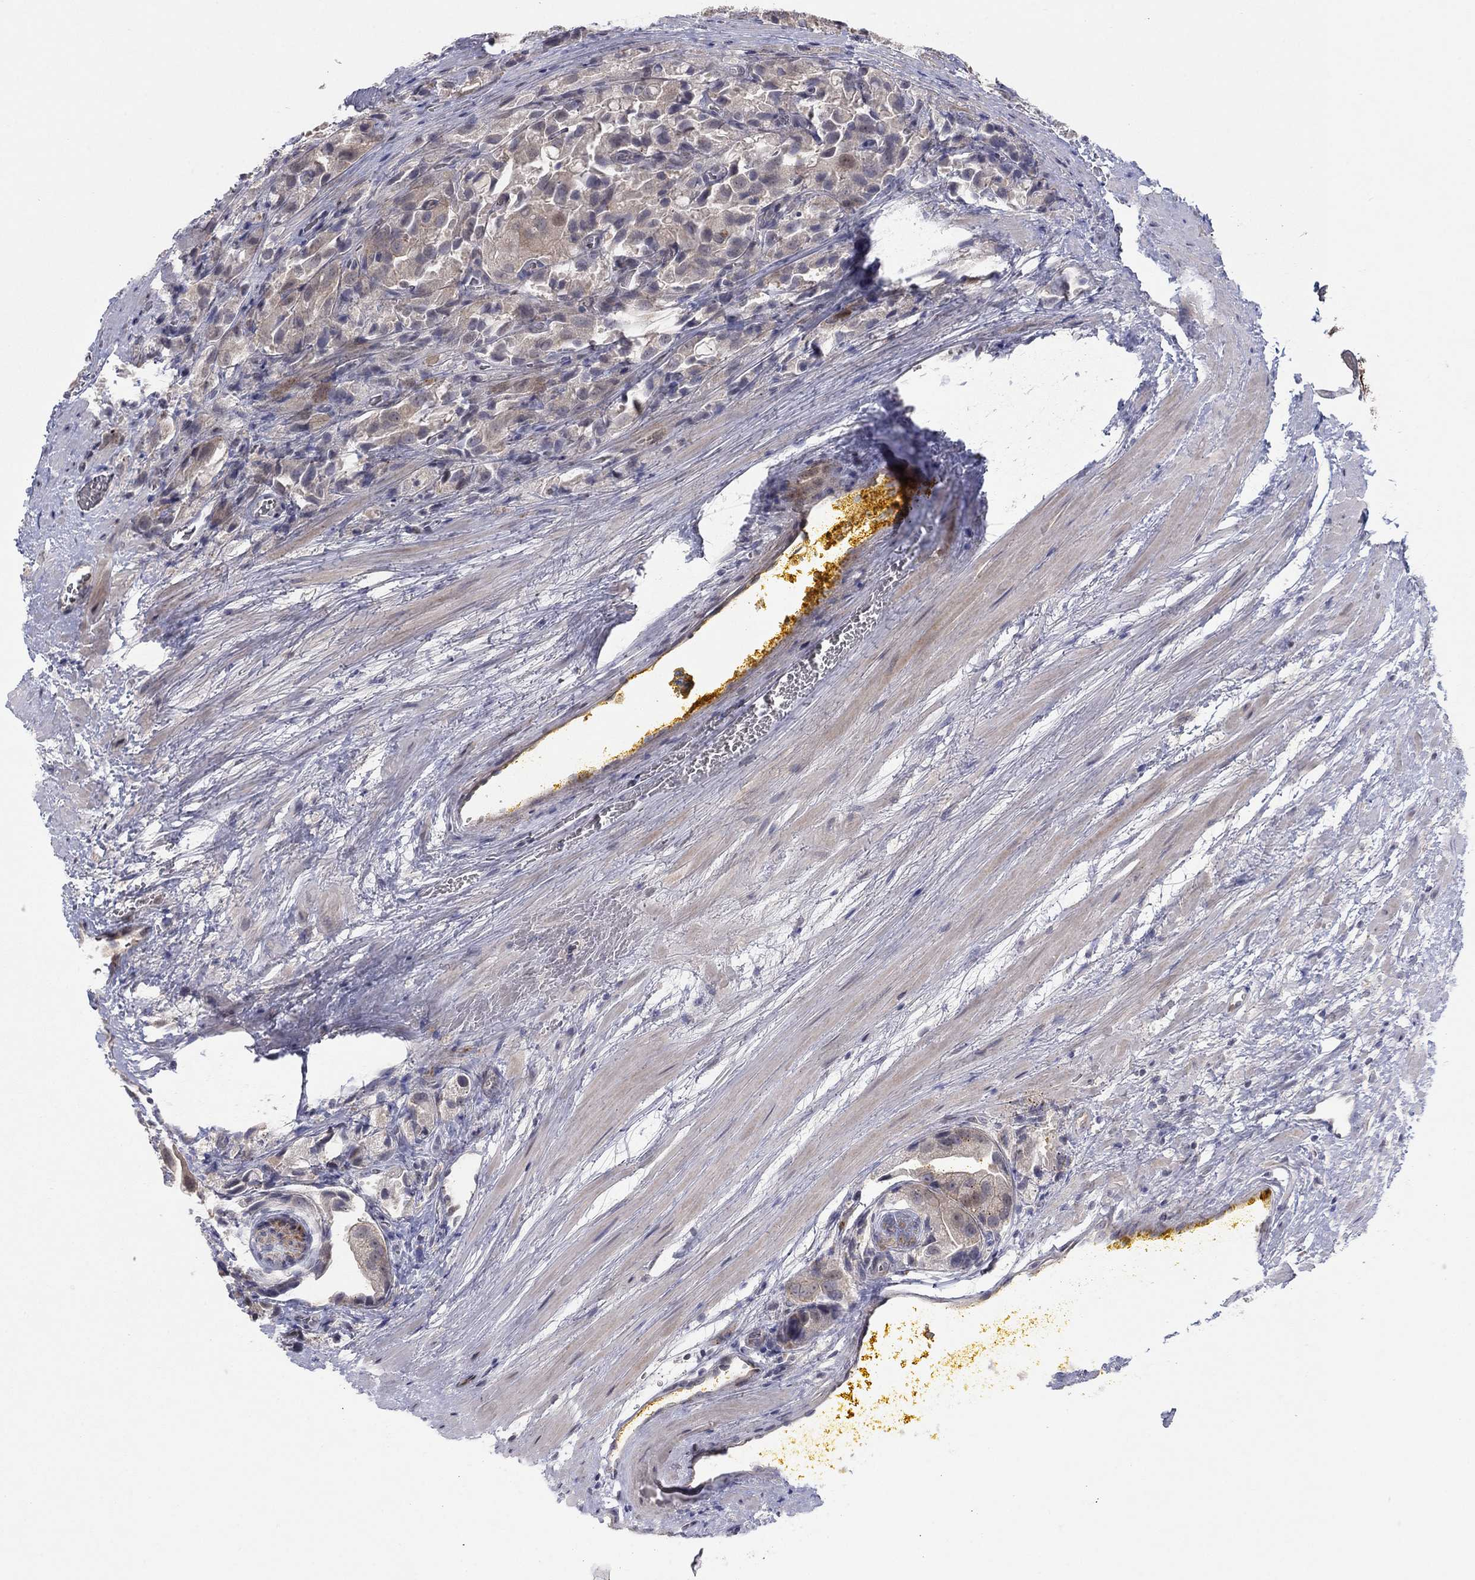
{"staining": {"intensity": "weak", "quantity": "25%-75%", "location": "cytoplasmic/membranous"}, "tissue": "prostate cancer", "cell_type": "Tumor cells", "image_type": "cancer", "snomed": [{"axis": "morphology", "description": "Adenocarcinoma, NOS"}, {"axis": "topography", "description": "Prostate and seminal vesicle, NOS"}, {"axis": "topography", "description": "Prostate"}], "caption": "A high-resolution image shows IHC staining of prostate cancer (adenocarcinoma), which demonstrates weak cytoplasmic/membranous positivity in approximately 25%-75% of tumor cells.", "gene": "AMN1", "patient": {"sex": "male", "age": 67}}